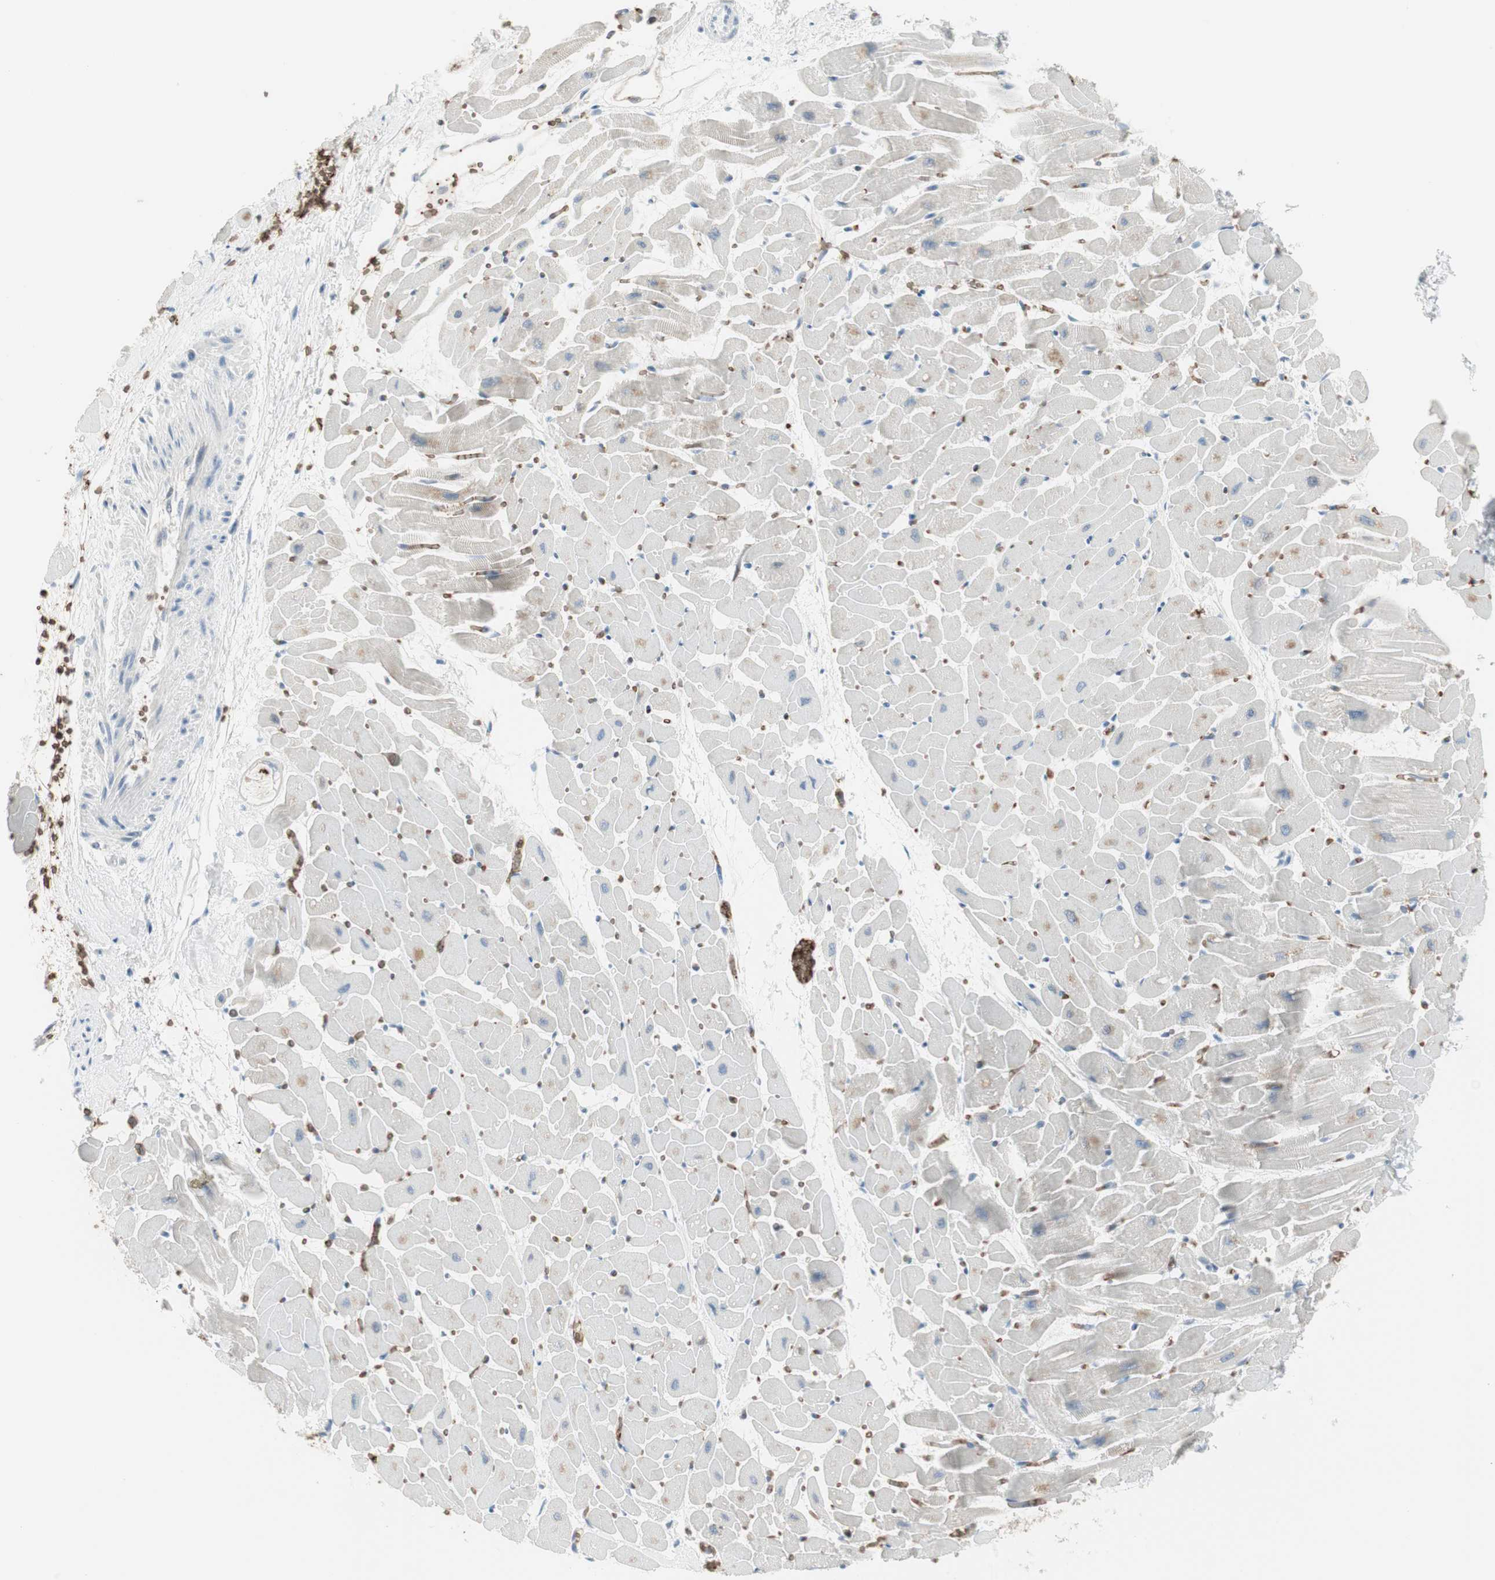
{"staining": {"intensity": "negative", "quantity": "none", "location": "none"}, "tissue": "heart muscle", "cell_type": "Cardiomyocytes", "image_type": "normal", "snomed": [{"axis": "morphology", "description": "Normal tissue, NOS"}, {"axis": "topography", "description": "Heart"}], "caption": "High power microscopy image of an IHC histopathology image of unremarkable heart muscle, revealing no significant expression in cardiomyocytes. The staining was performed using DAB (3,3'-diaminobenzidine) to visualize the protein expression in brown, while the nuclei were stained in blue with hematoxylin (Magnification: 20x).", "gene": "MAP4K1", "patient": {"sex": "female", "age": 19}}